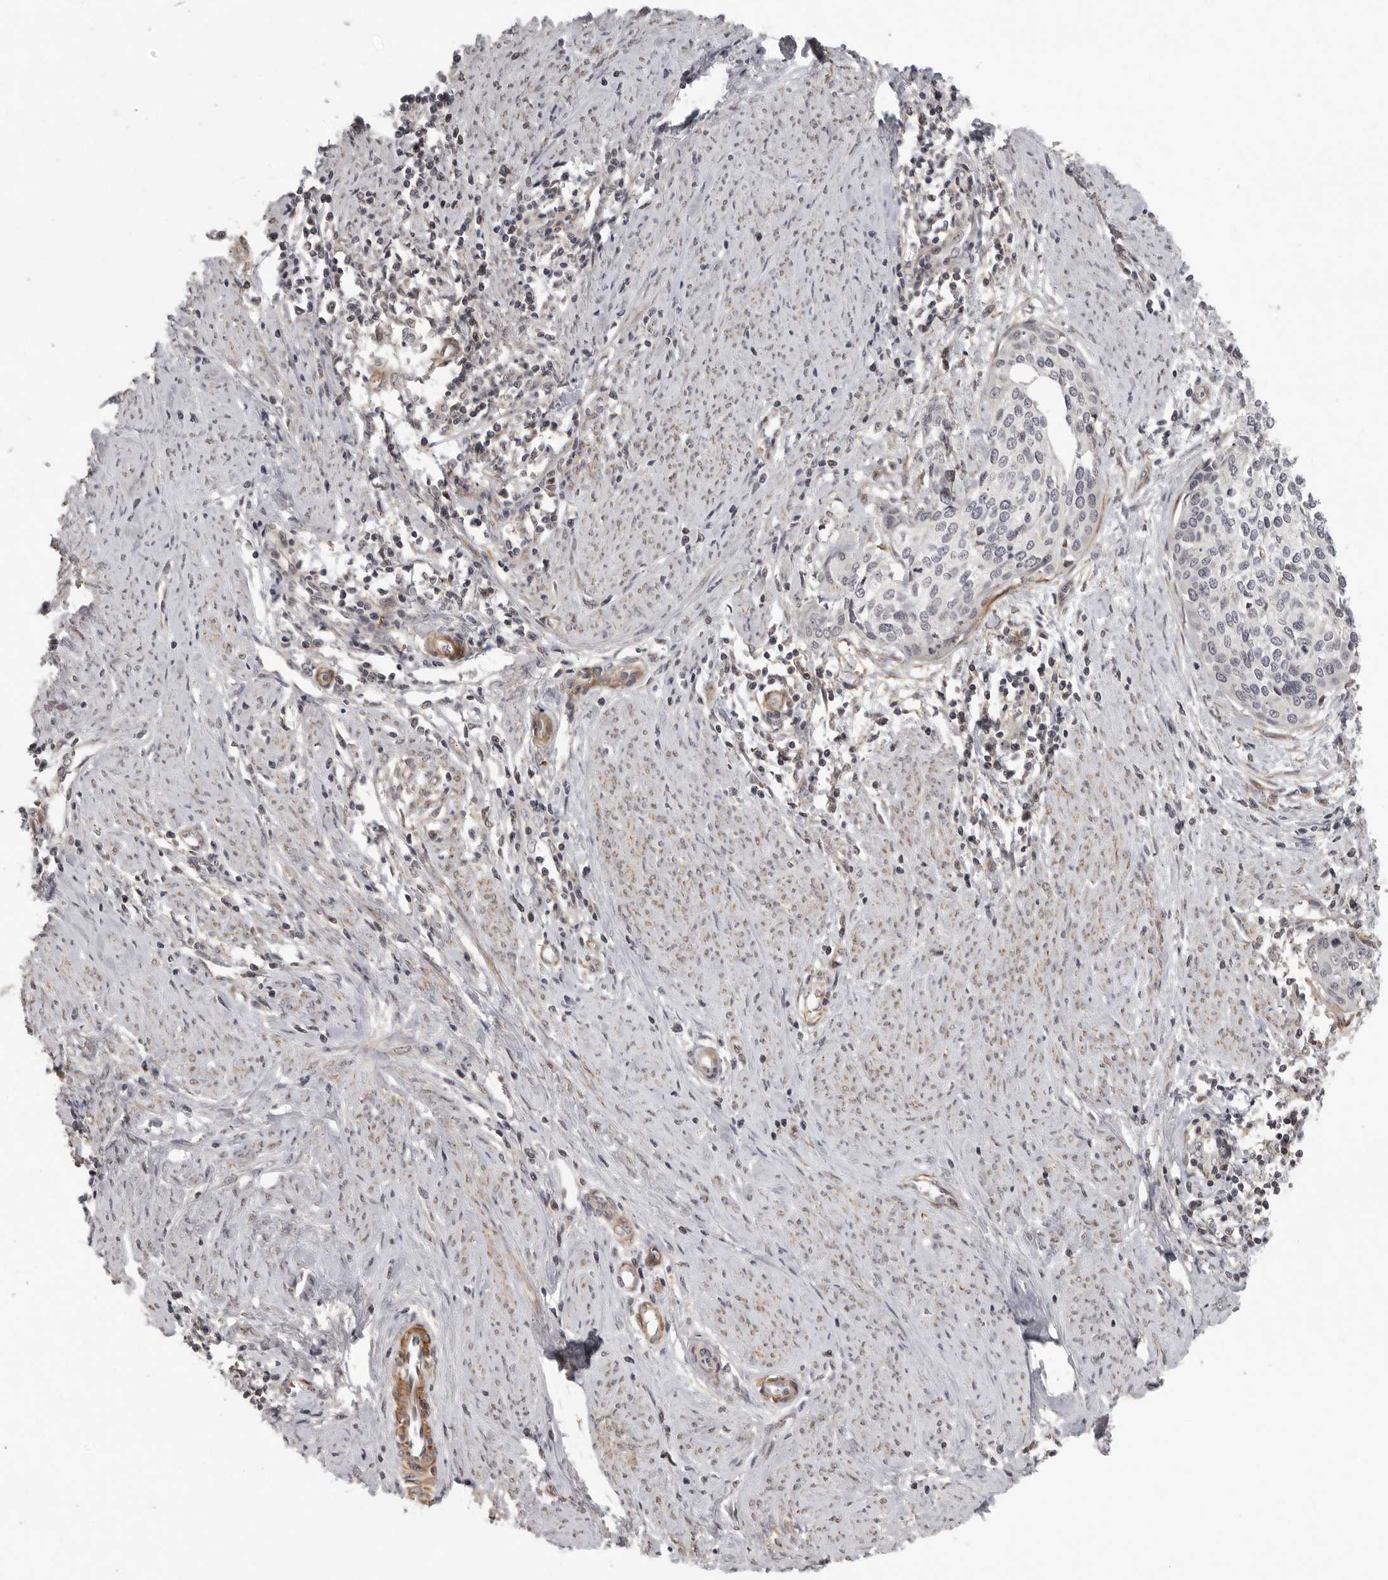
{"staining": {"intensity": "negative", "quantity": "none", "location": "none"}, "tissue": "cervical cancer", "cell_type": "Tumor cells", "image_type": "cancer", "snomed": [{"axis": "morphology", "description": "Squamous cell carcinoma, NOS"}, {"axis": "topography", "description": "Cervix"}], "caption": "The histopathology image displays no staining of tumor cells in squamous cell carcinoma (cervical).", "gene": "TUT4", "patient": {"sex": "female", "age": 37}}